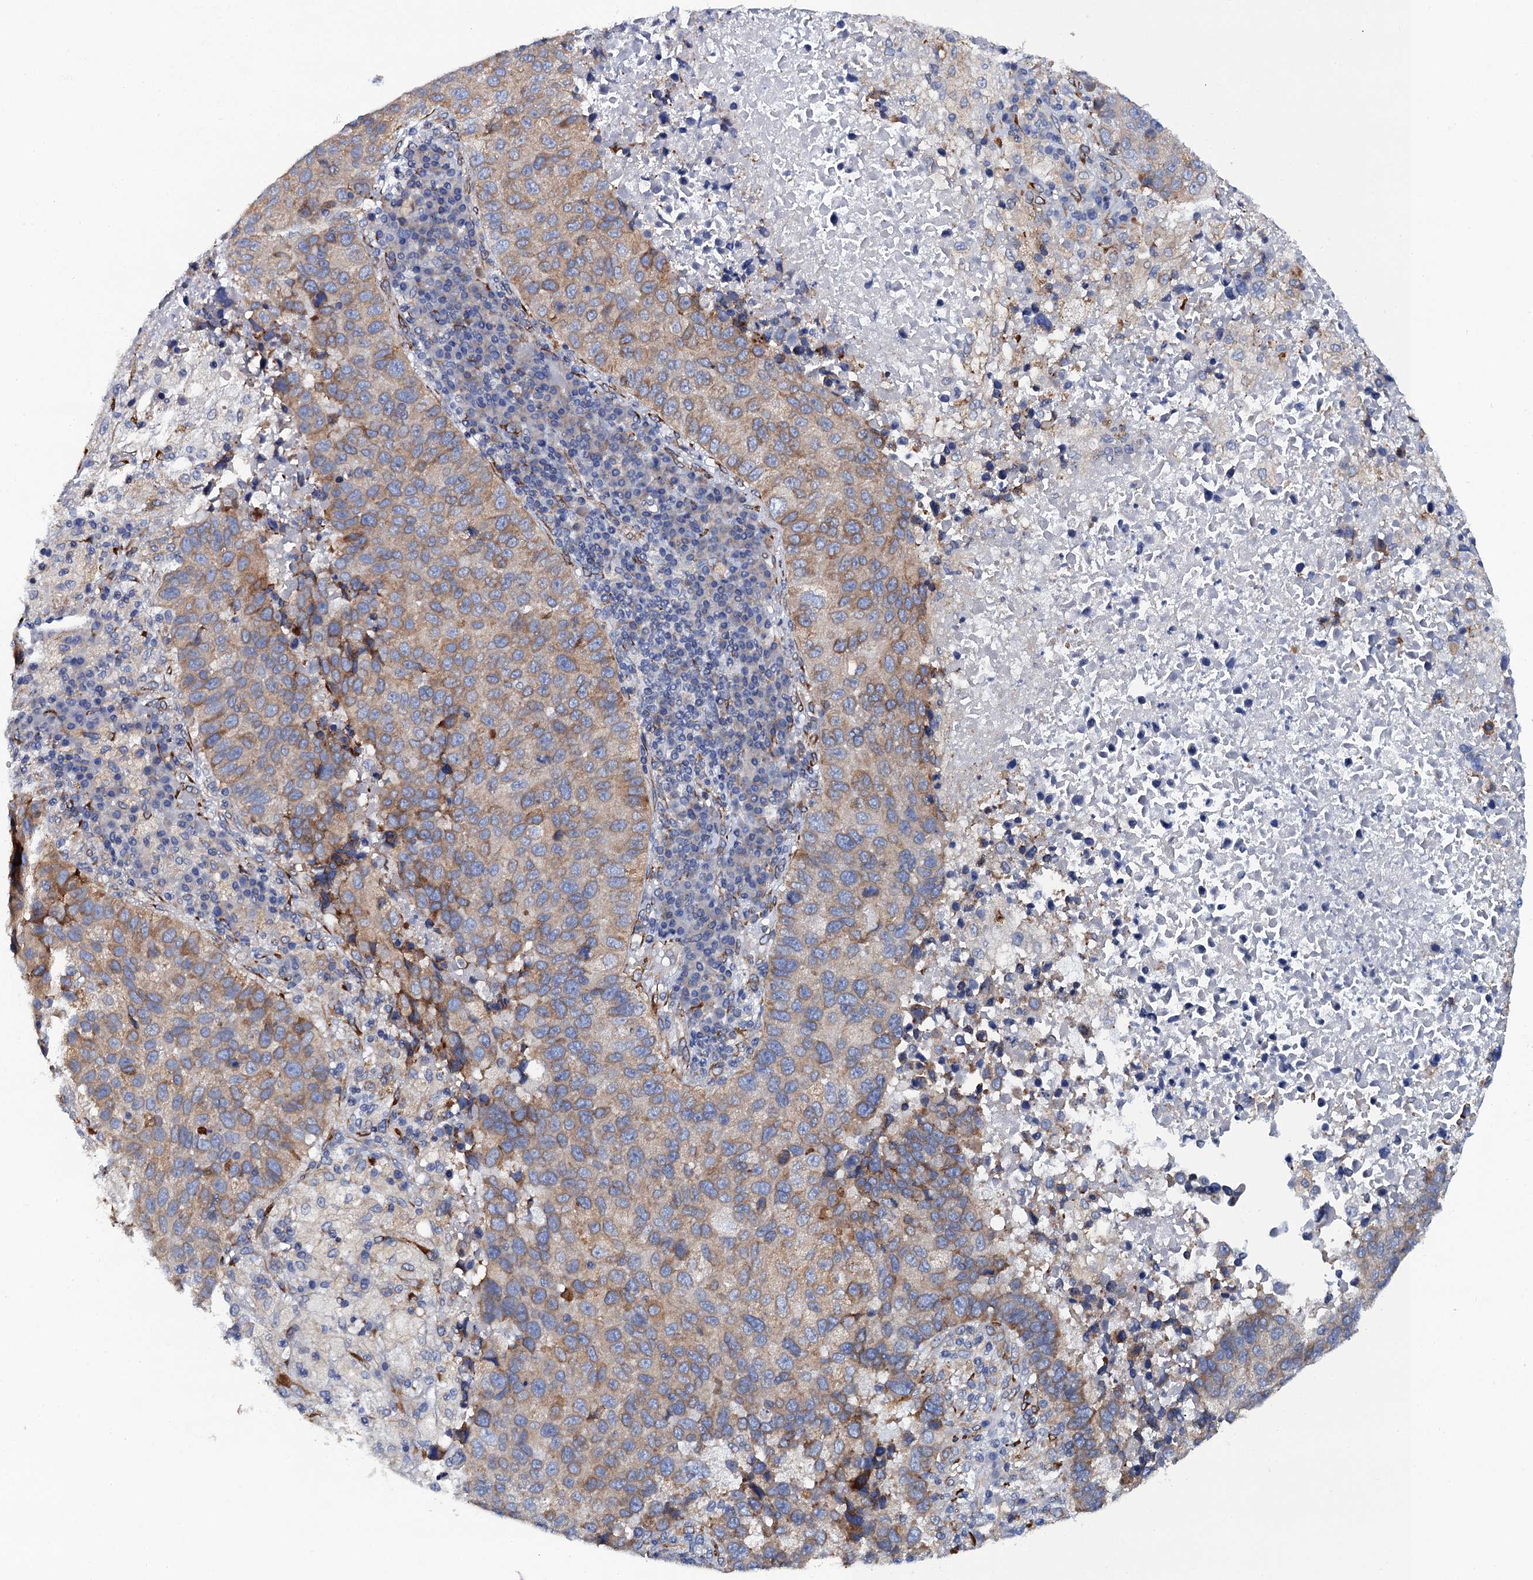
{"staining": {"intensity": "moderate", "quantity": ">75%", "location": "cytoplasmic/membranous"}, "tissue": "lung cancer", "cell_type": "Tumor cells", "image_type": "cancer", "snomed": [{"axis": "morphology", "description": "Squamous cell carcinoma, NOS"}, {"axis": "topography", "description": "Lung"}], "caption": "Lung squamous cell carcinoma stained with immunohistochemistry (IHC) demonstrates moderate cytoplasmic/membranous staining in about >75% of tumor cells. Immunohistochemistry (ihc) stains the protein of interest in brown and the nuclei are stained blue.", "gene": "POGLUT3", "patient": {"sex": "male", "age": 73}}